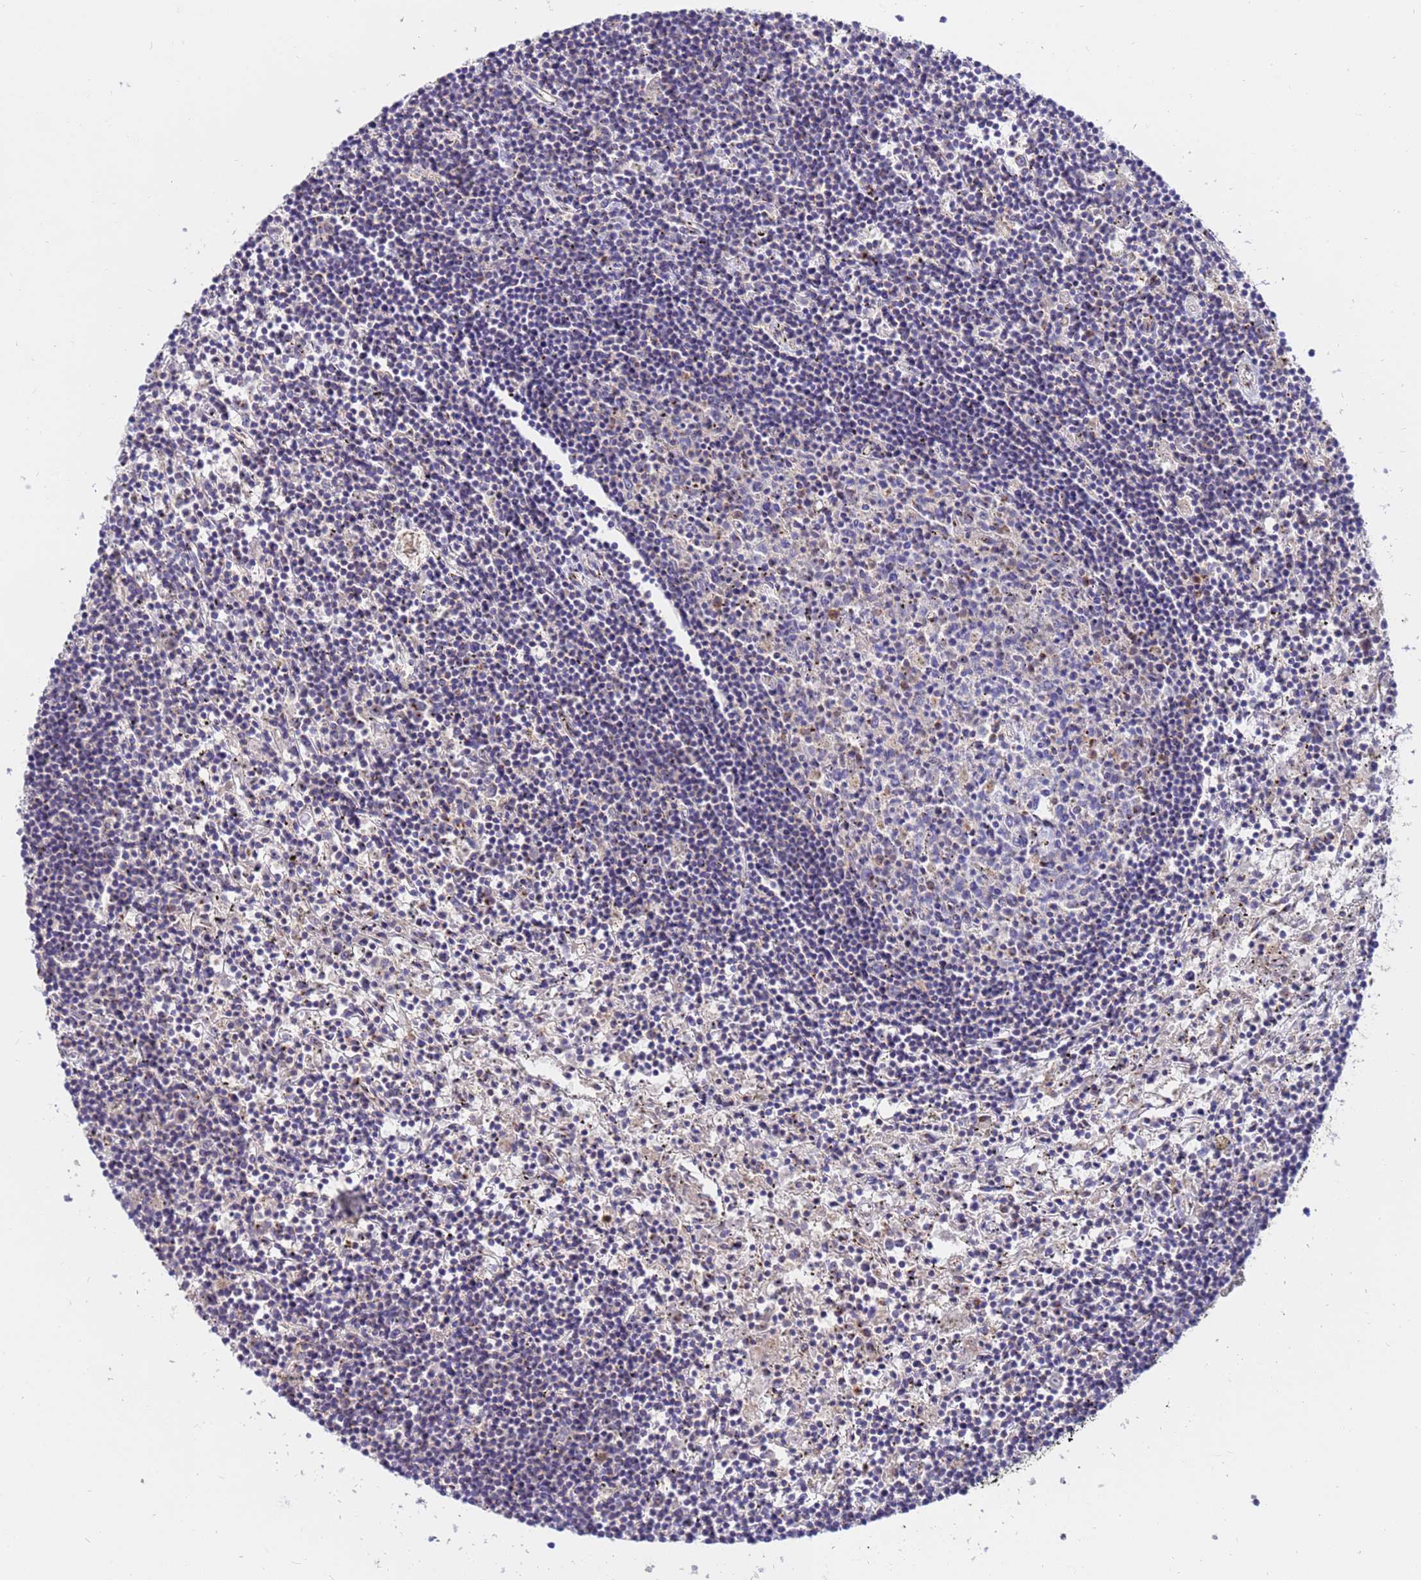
{"staining": {"intensity": "negative", "quantity": "none", "location": "none"}, "tissue": "lymphoma", "cell_type": "Tumor cells", "image_type": "cancer", "snomed": [{"axis": "morphology", "description": "Malignant lymphoma, non-Hodgkin's type, Low grade"}, {"axis": "topography", "description": "Spleen"}], "caption": "The histopathology image displays no significant staining in tumor cells of malignant lymphoma, non-Hodgkin's type (low-grade).", "gene": "HPS3", "patient": {"sex": "male", "age": 76}}